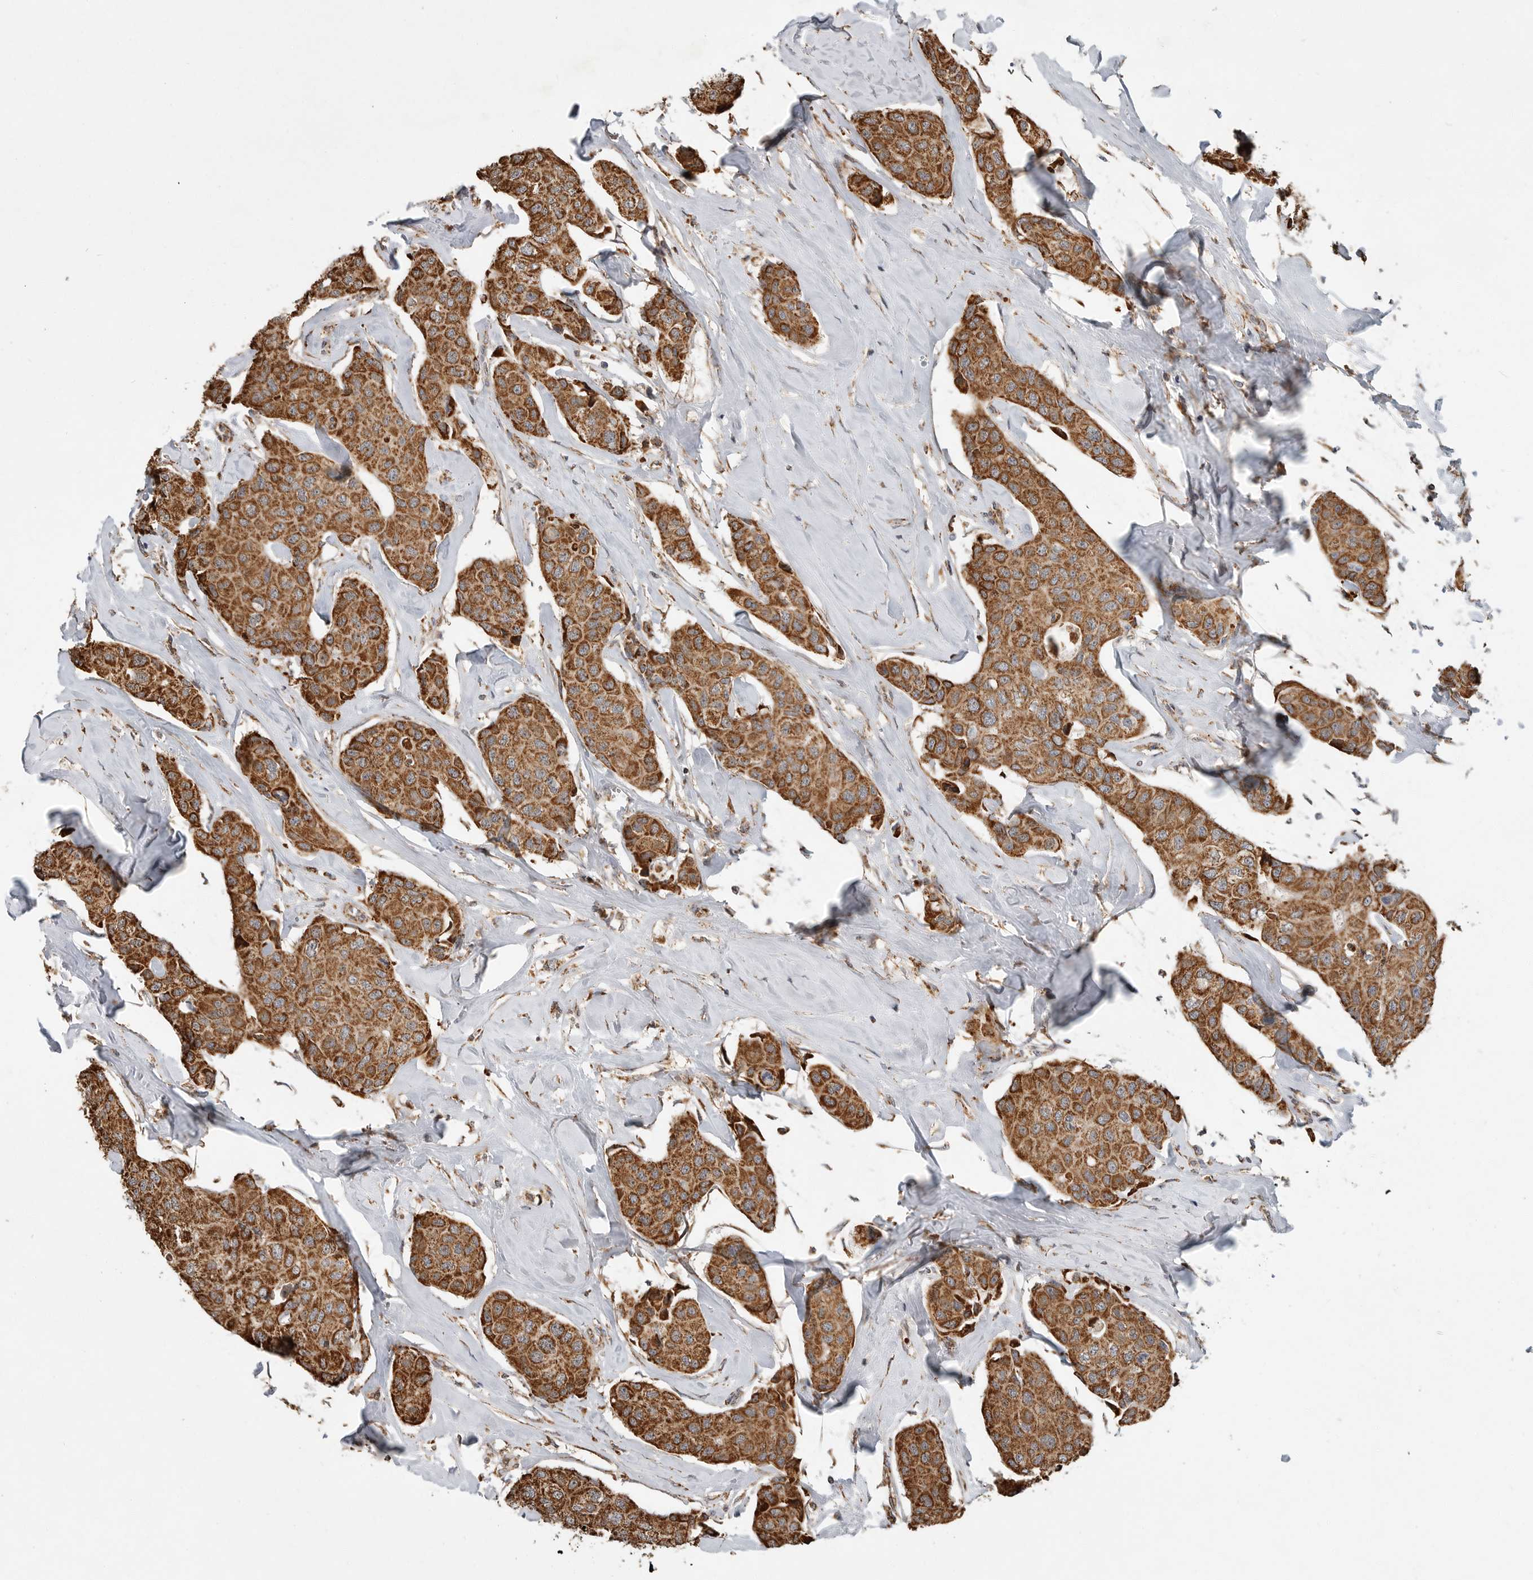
{"staining": {"intensity": "strong", "quantity": ">75%", "location": "cytoplasmic/membranous"}, "tissue": "breast cancer", "cell_type": "Tumor cells", "image_type": "cancer", "snomed": [{"axis": "morphology", "description": "Duct carcinoma"}, {"axis": "topography", "description": "Breast"}], "caption": "Protein analysis of breast cancer tissue exhibits strong cytoplasmic/membranous expression in approximately >75% of tumor cells.", "gene": "GCNT2", "patient": {"sex": "female", "age": 80}}